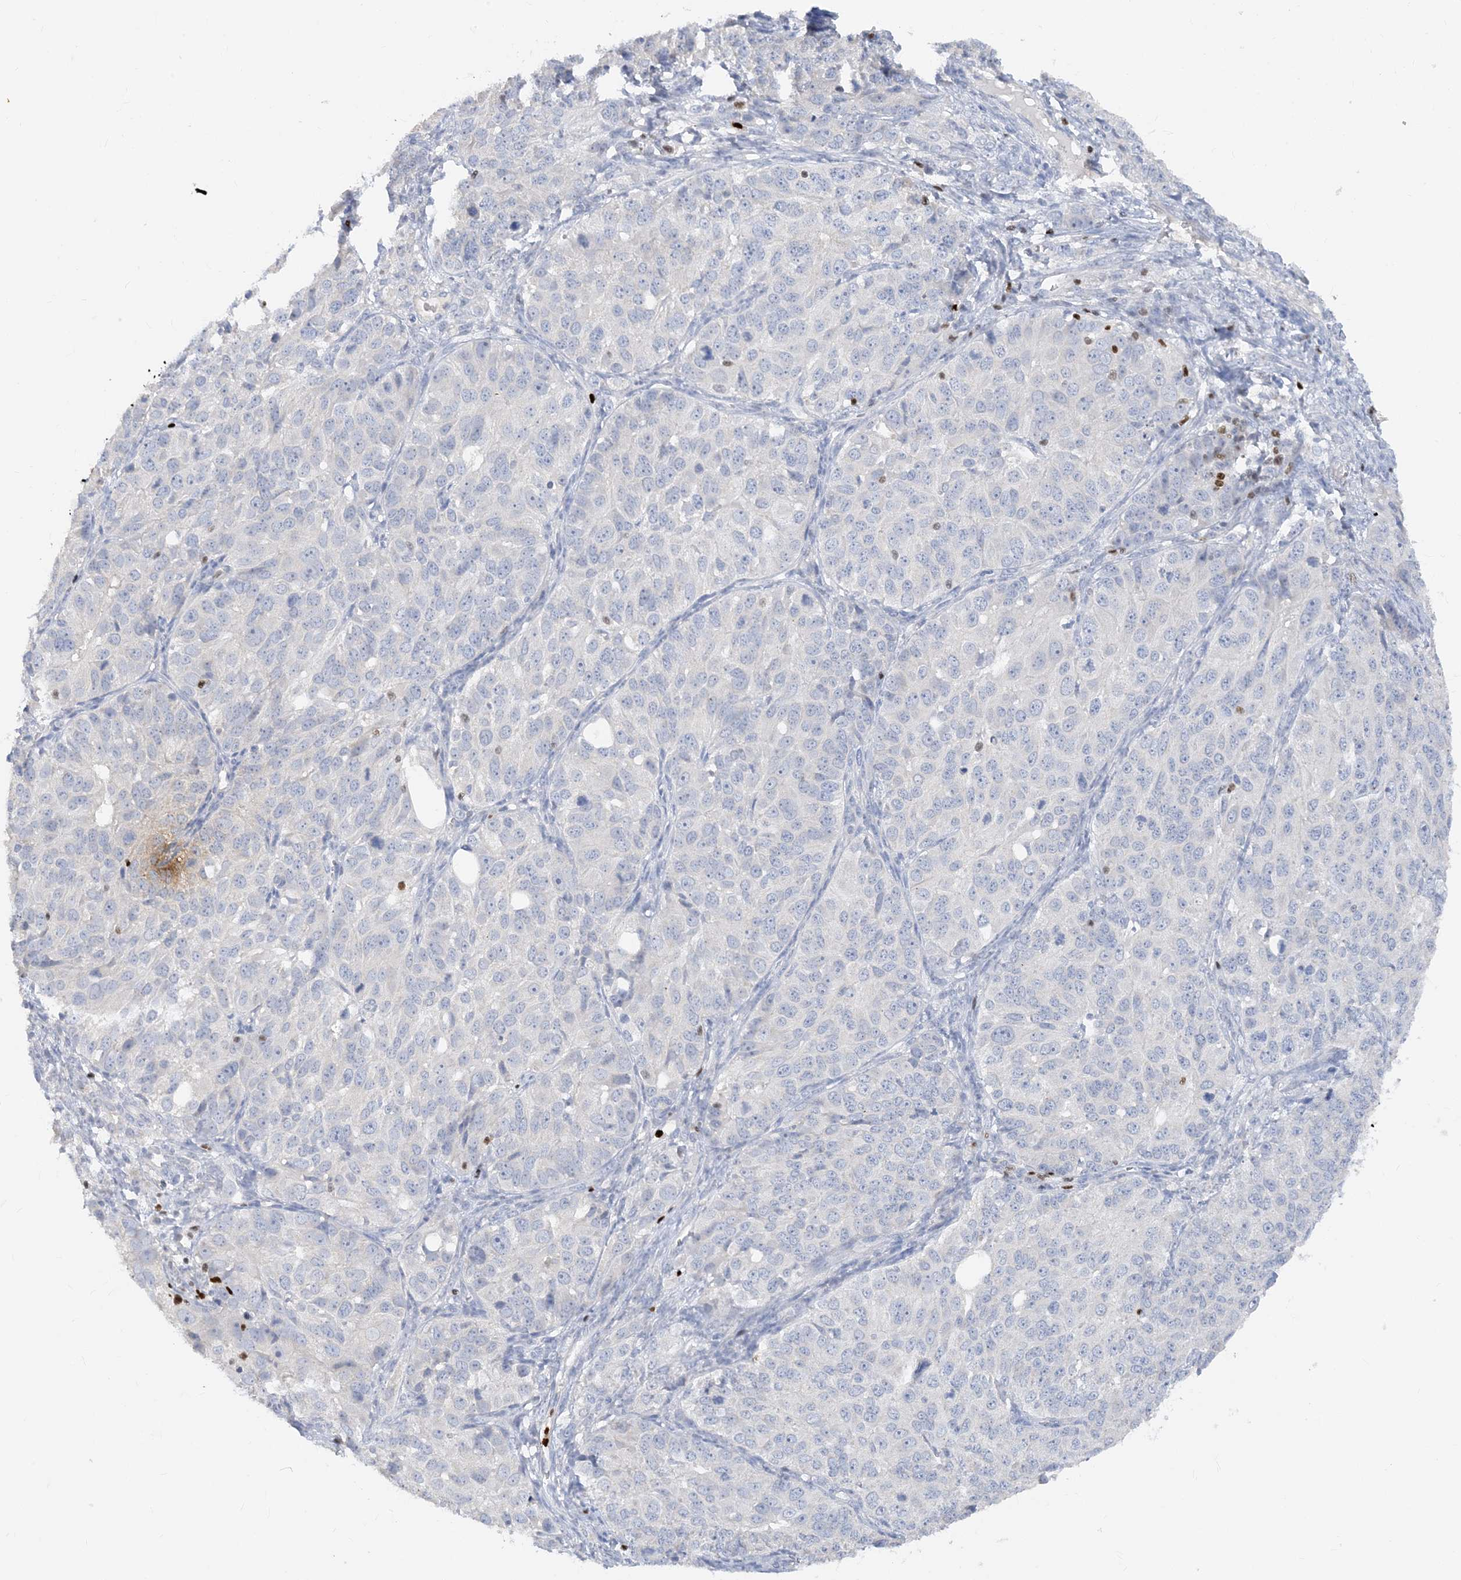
{"staining": {"intensity": "negative", "quantity": "none", "location": "none"}, "tissue": "ovarian cancer", "cell_type": "Tumor cells", "image_type": "cancer", "snomed": [{"axis": "morphology", "description": "Carcinoma, endometroid"}, {"axis": "topography", "description": "Ovary"}], "caption": "This micrograph is of ovarian endometroid carcinoma stained with immunohistochemistry to label a protein in brown with the nuclei are counter-stained blue. There is no positivity in tumor cells.", "gene": "TBX21", "patient": {"sex": "female", "age": 51}}